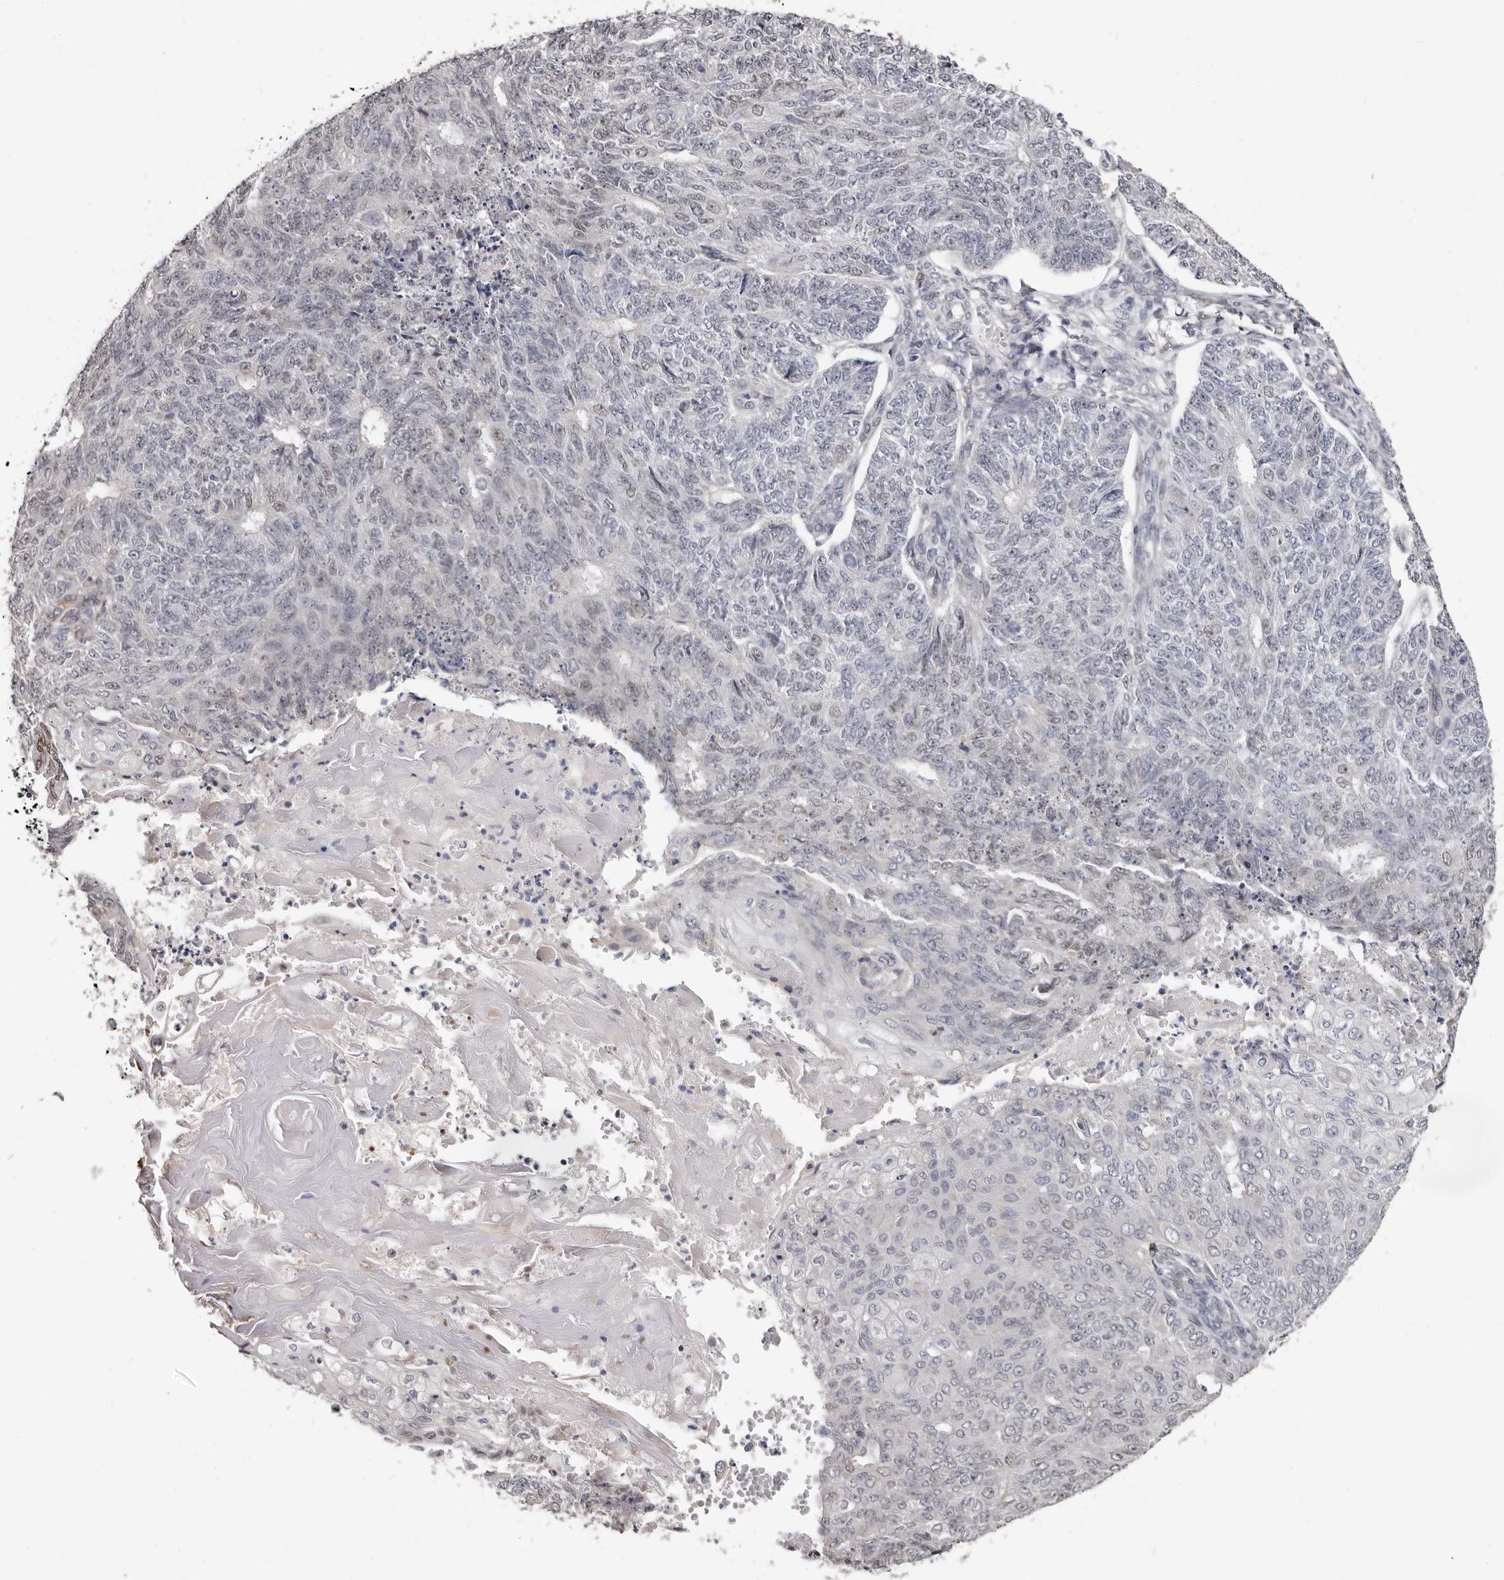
{"staining": {"intensity": "weak", "quantity": "<25%", "location": "nuclear"}, "tissue": "endometrial cancer", "cell_type": "Tumor cells", "image_type": "cancer", "snomed": [{"axis": "morphology", "description": "Adenocarcinoma, NOS"}, {"axis": "topography", "description": "Endometrium"}], "caption": "This is an IHC image of endometrial cancer. There is no staining in tumor cells.", "gene": "KHDRBS2", "patient": {"sex": "female", "age": 32}}